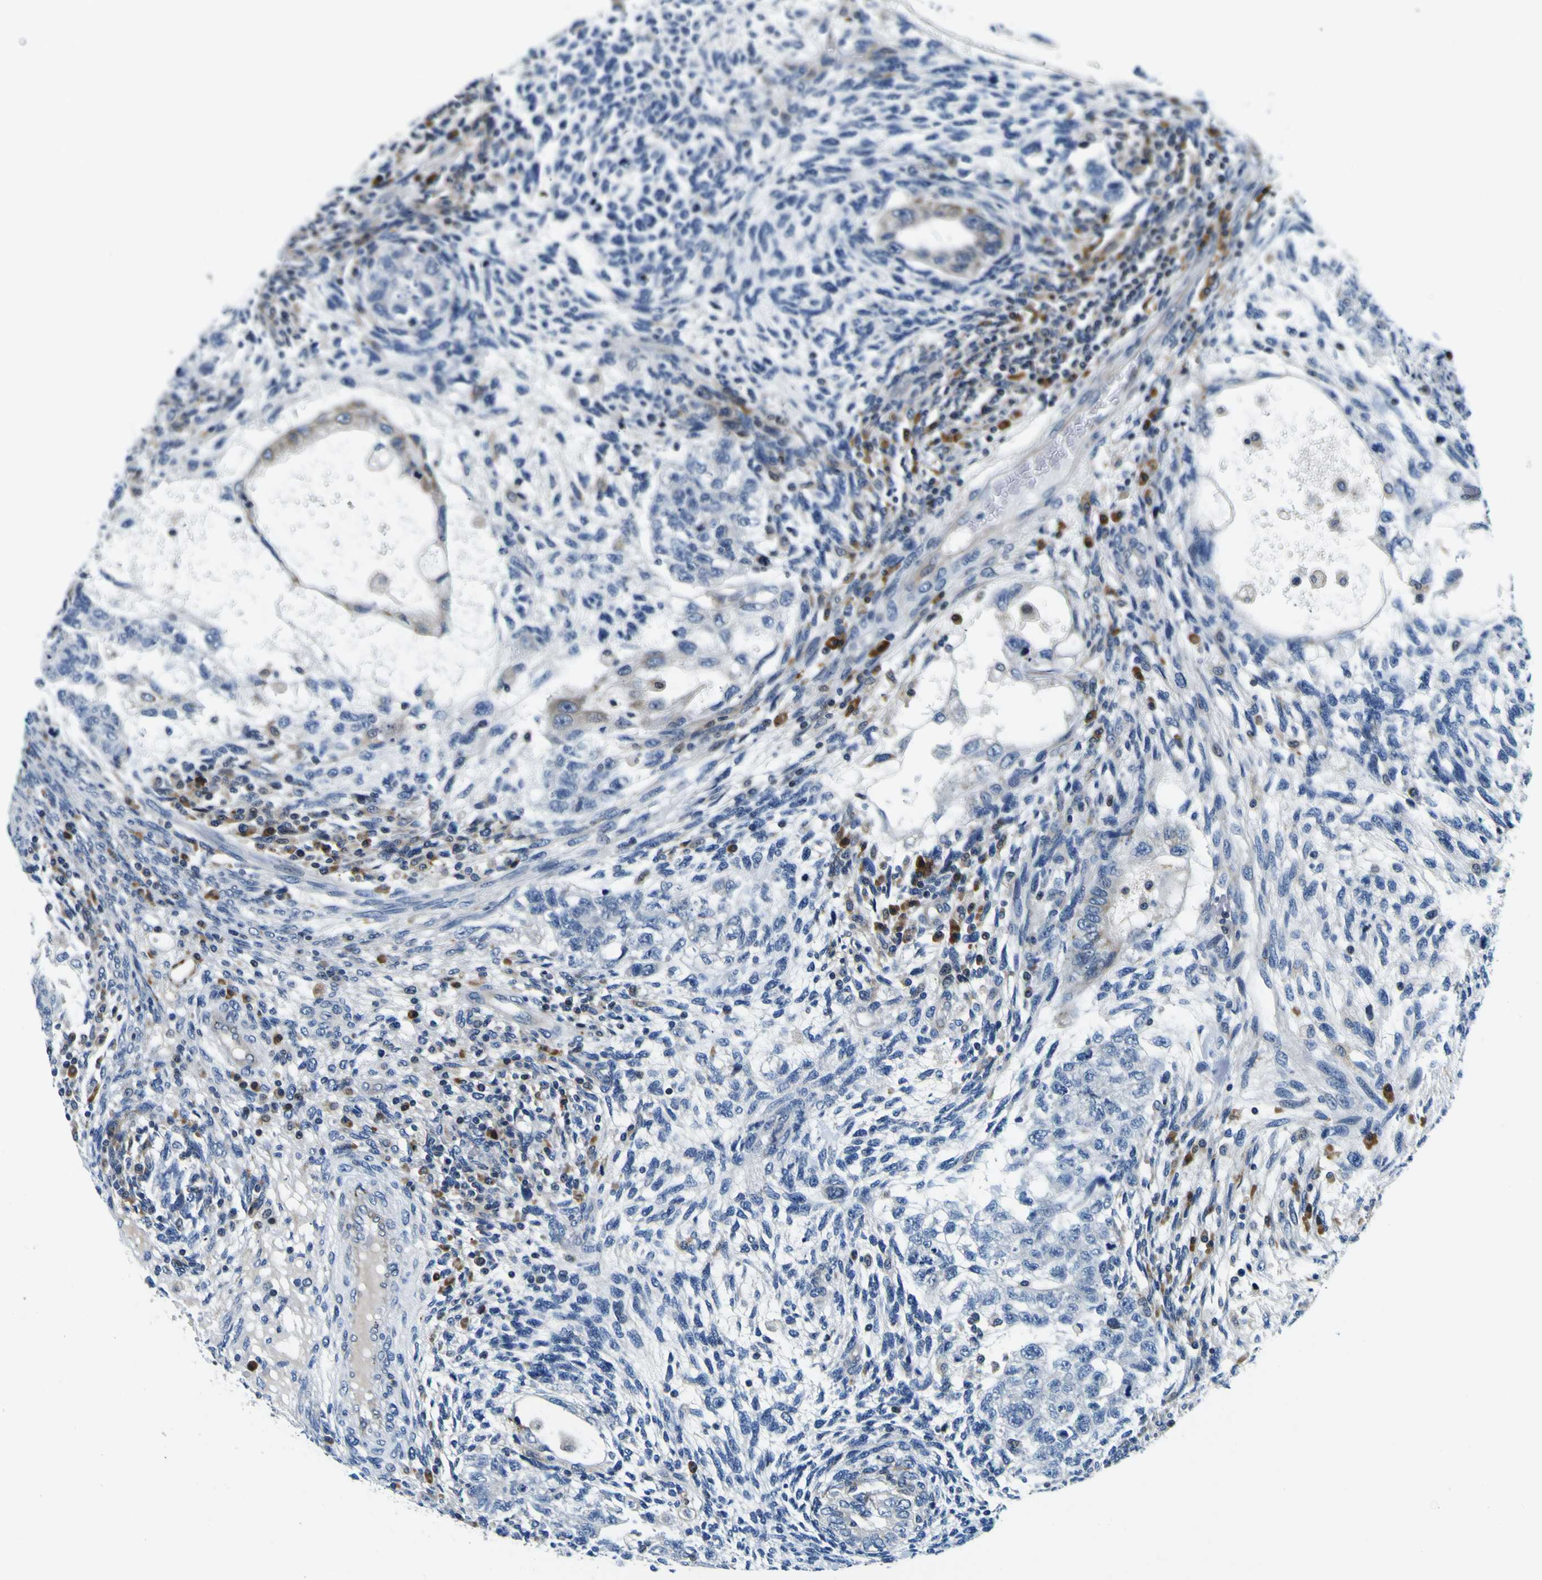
{"staining": {"intensity": "negative", "quantity": "none", "location": "none"}, "tissue": "testis cancer", "cell_type": "Tumor cells", "image_type": "cancer", "snomed": [{"axis": "morphology", "description": "Normal tissue, NOS"}, {"axis": "morphology", "description": "Carcinoma, Embryonal, NOS"}, {"axis": "topography", "description": "Testis"}], "caption": "Immunohistochemistry (IHC) histopathology image of neoplastic tissue: human testis cancer stained with DAB (3,3'-diaminobenzidine) exhibits no significant protein positivity in tumor cells.", "gene": "NLRP3", "patient": {"sex": "male", "age": 36}}